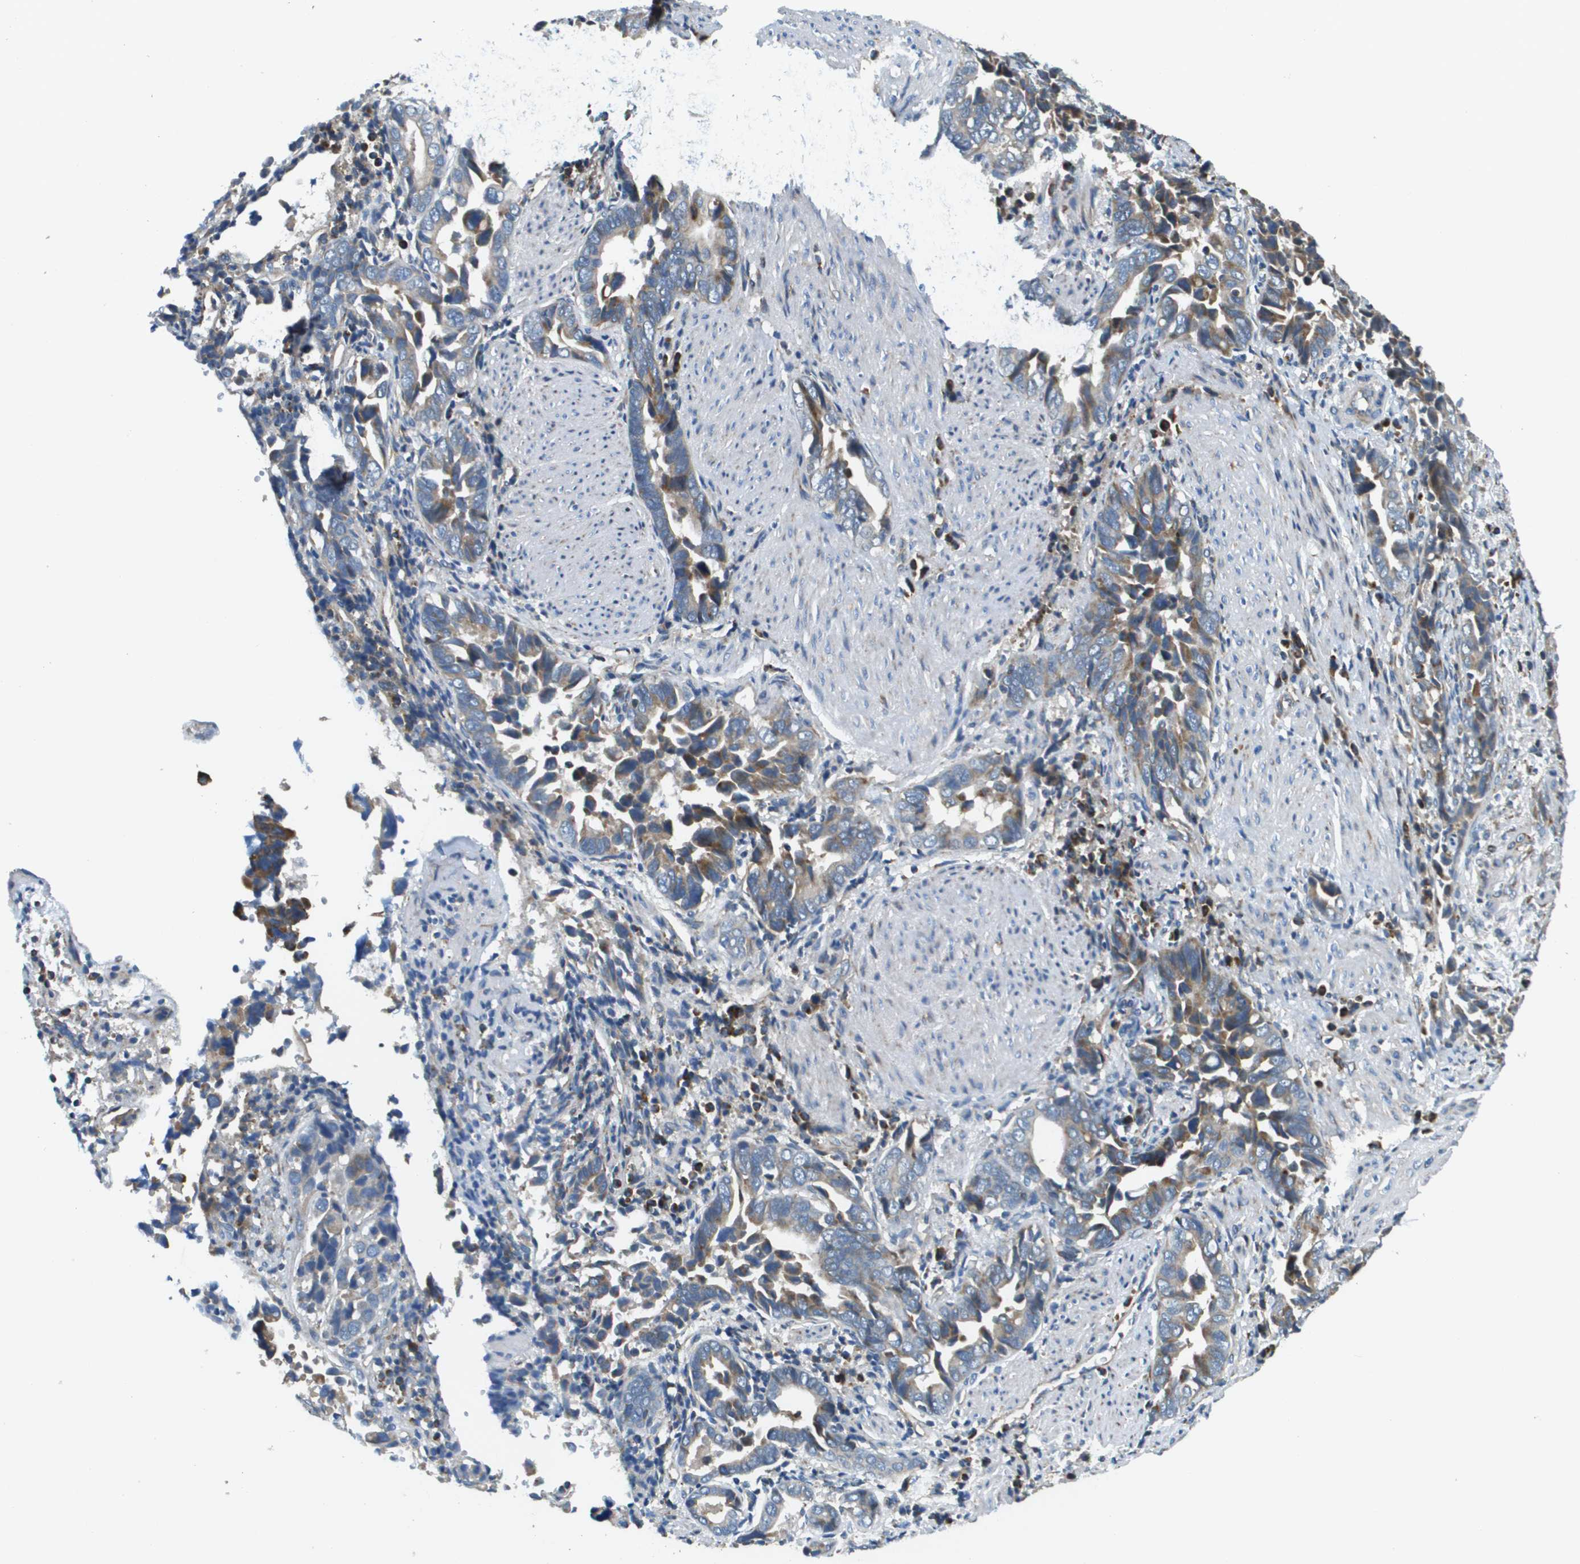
{"staining": {"intensity": "weak", "quantity": ">75%", "location": "cytoplasmic/membranous"}, "tissue": "liver cancer", "cell_type": "Tumor cells", "image_type": "cancer", "snomed": [{"axis": "morphology", "description": "Cholangiocarcinoma"}, {"axis": "topography", "description": "Liver"}], "caption": "This is a micrograph of immunohistochemistry (IHC) staining of liver cholangiocarcinoma, which shows weak positivity in the cytoplasmic/membranous of tumor cells.", "gene": "NRK", "patient": {"sex": "female", "age": 79}}